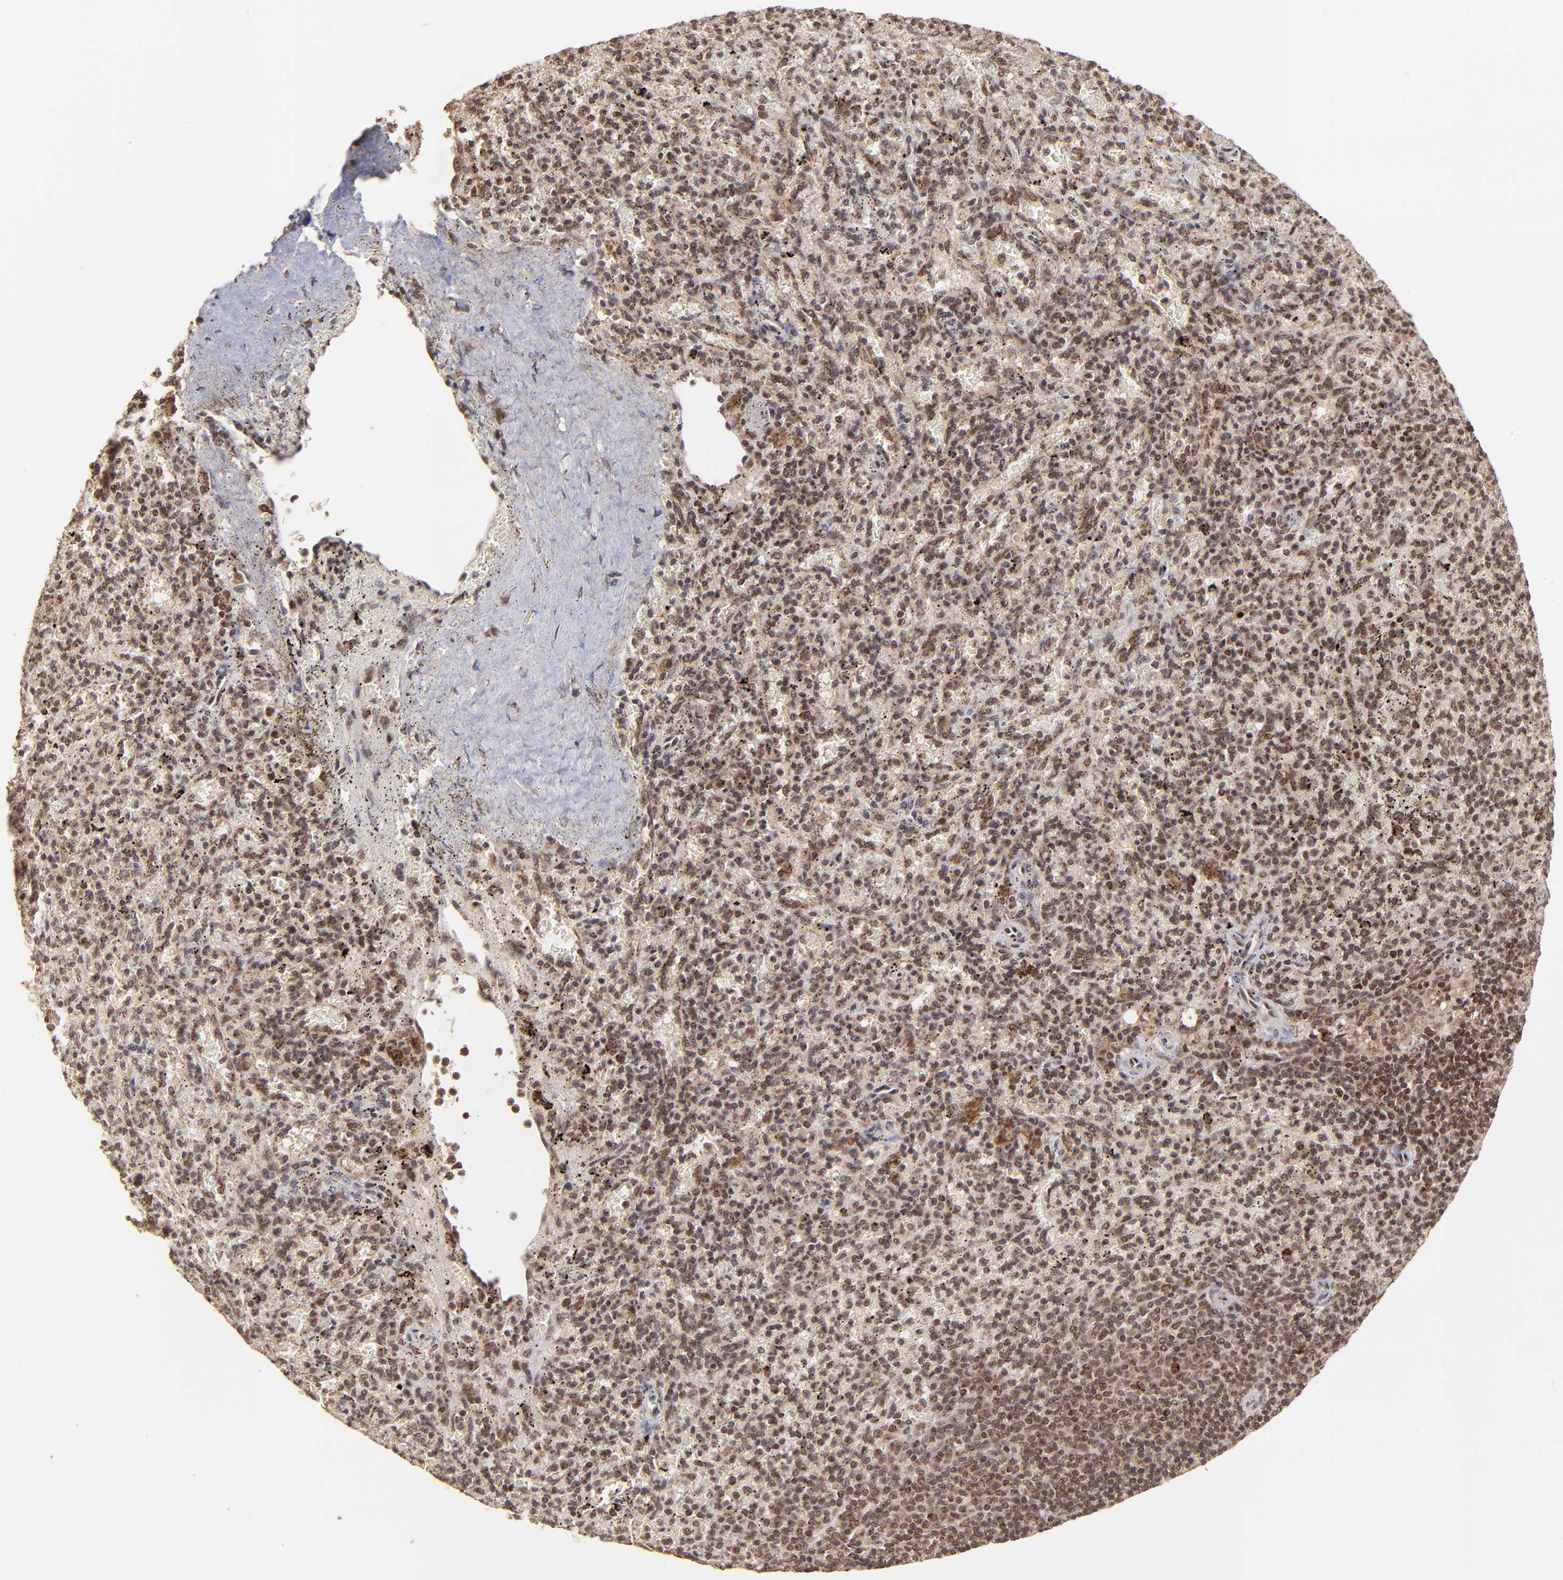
{"staining": {"intensity": "moderate", "quantity": "25%-75%", "location": "nuclear"}, "tissue": "spleen", "cell_type": "Cells in red pulp", "image_type": "normal", "snomed": [{"axis": "morphology", "description": "Normal tissue, NOS"}, {"axis": "topography", "description": "Spleen"}], "caption": "Cells in red pulp show medium levels of moderate nuclear positivity in about 25%-75% of cells in benign human spleen.", "gene": "MED15", "patient": {"sex": "female", "age": 43}}